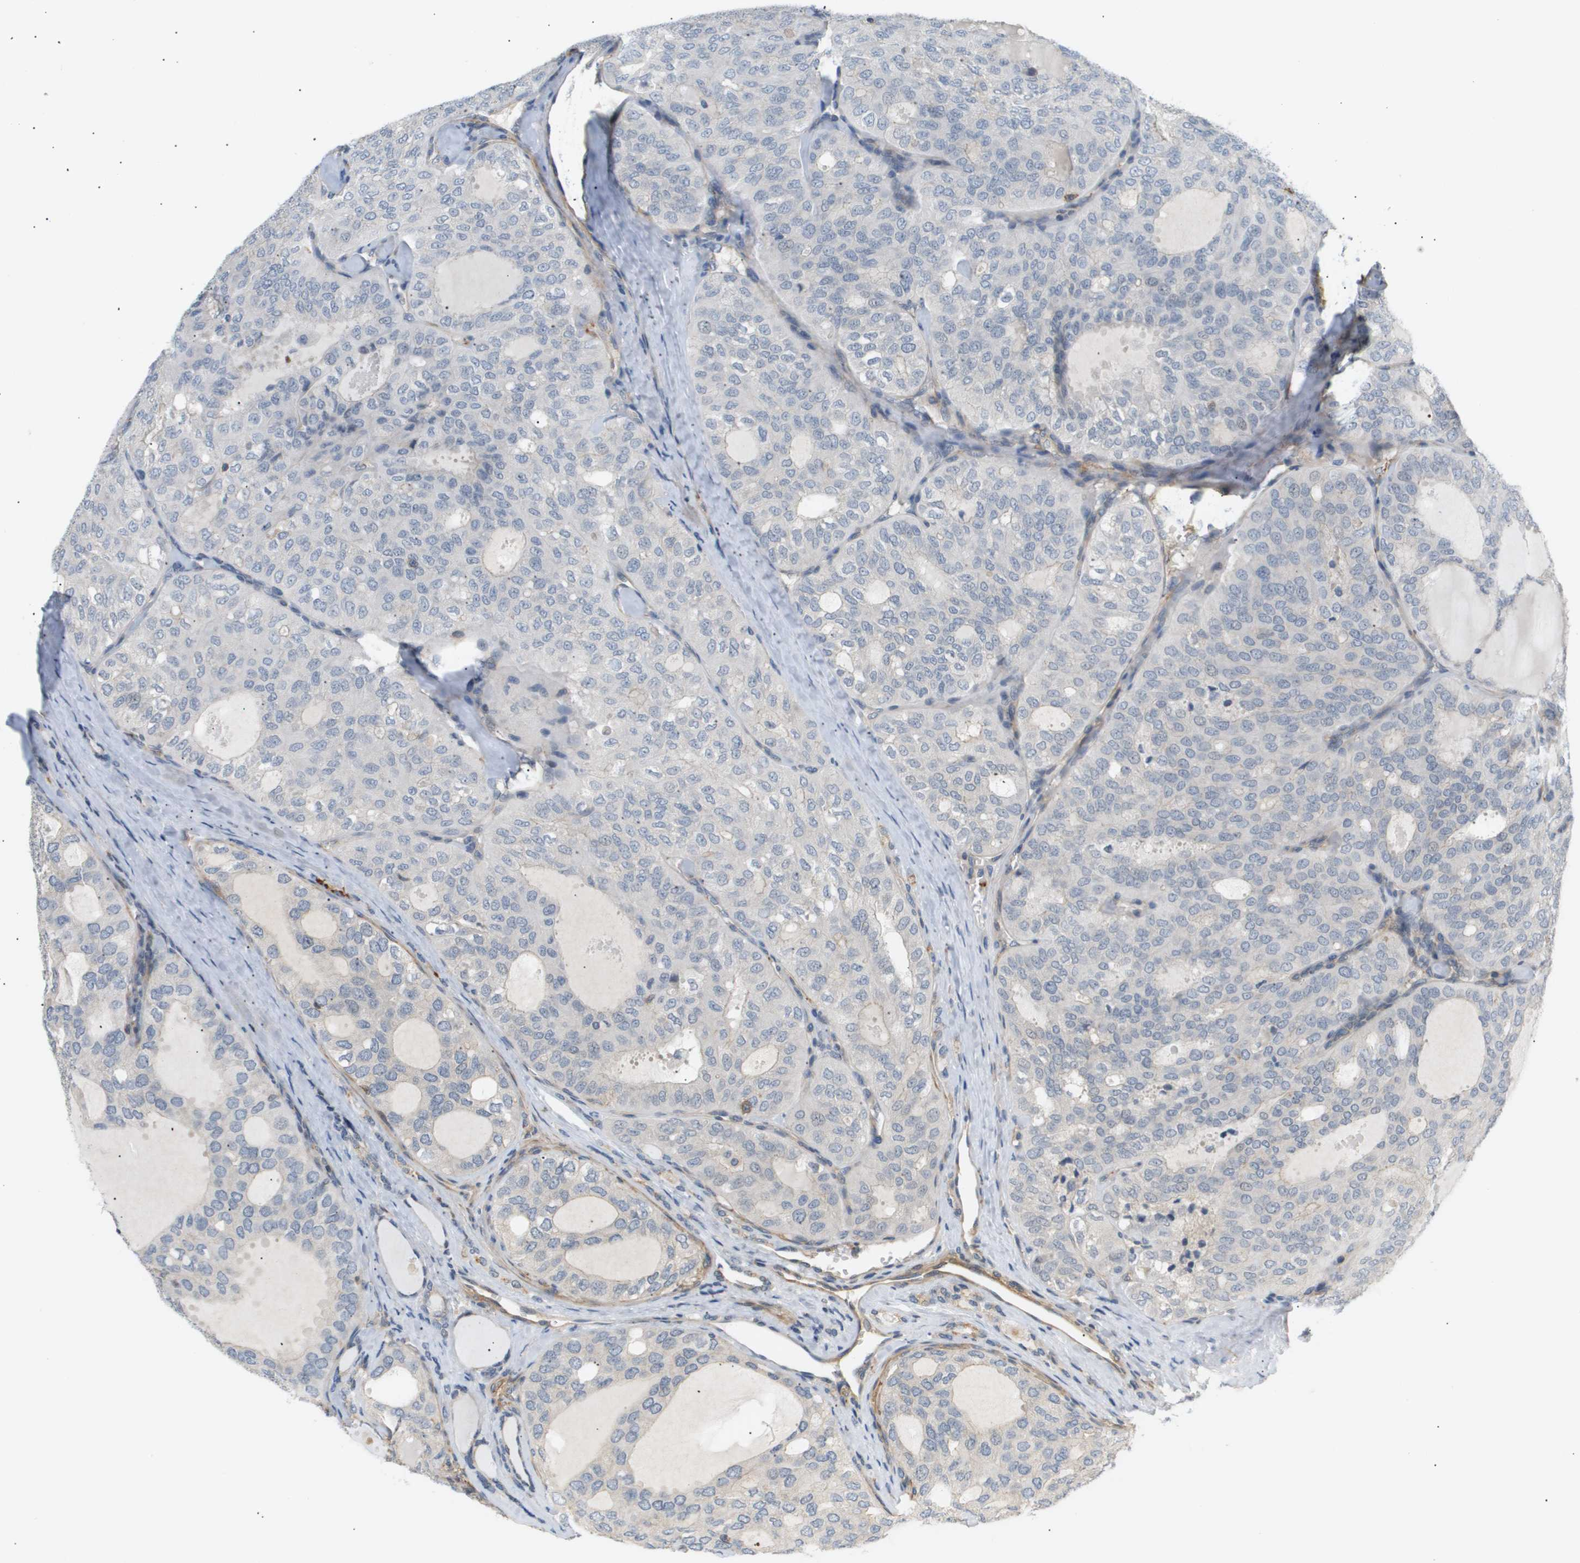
{"staining": {"intensity": "negative", "quantity": "none", "location": "none"}, "tissue": "thyroid cancer", "cell_type": "Tumor cells", "image_type": "cancer", "snomed": [{"axis": "morphology", "description": "Follicular adenoma carcinoma, NOS"}, {"axis": "topography", "description": "Thyroid gland"}], "caption": "Immunohistochemistry of thyroid cancer (follicular adenoma carcinoma) displays no positivity in tumor cells.", "gene": "CORO2B", "patient": {"sex": "male", "age": 75}}